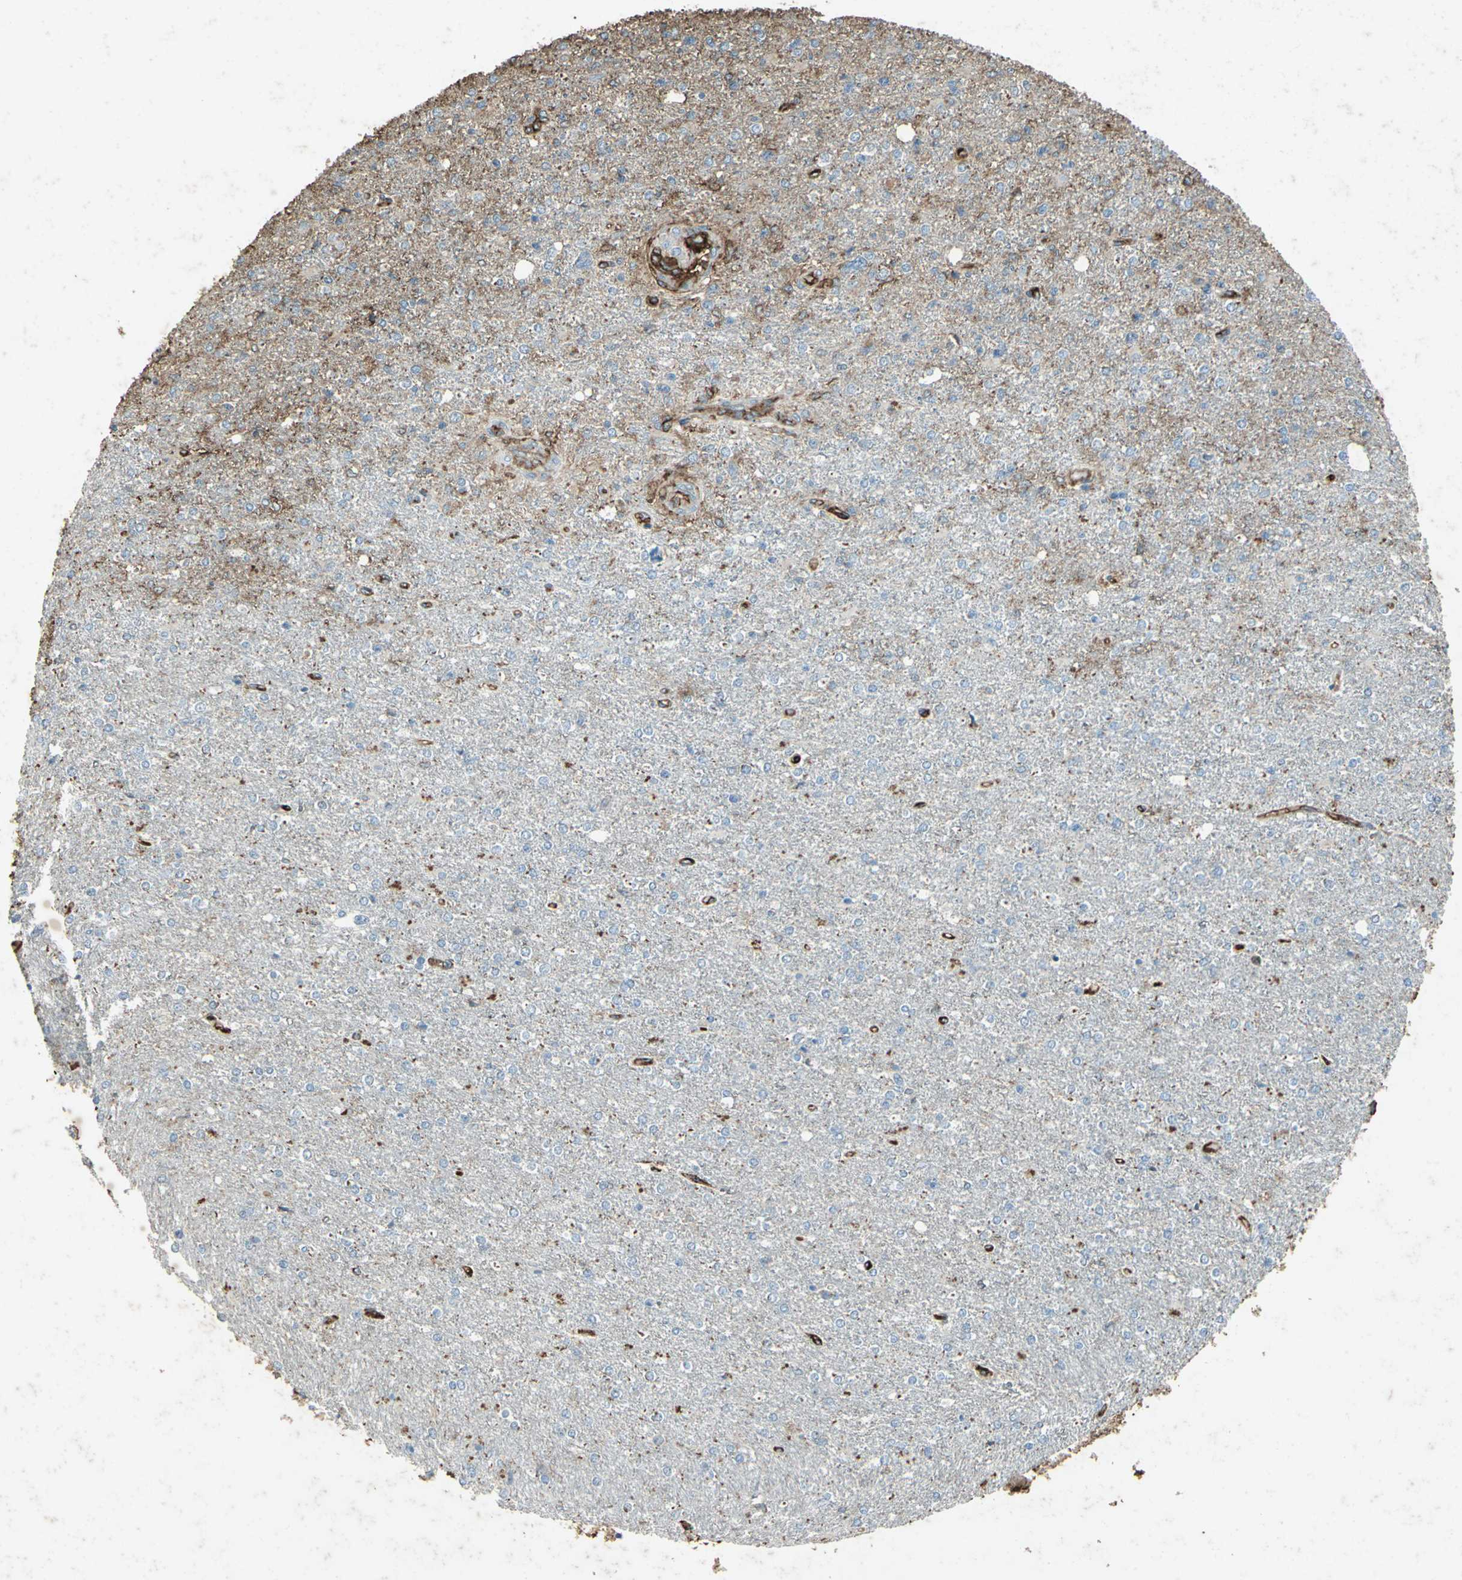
{"staining": {"intensity": "weak", "quantity": "25%-75%", "location": "cytoplasmic/membranous"}, "tissue": "glioma", "cell_type": "Tumor cells", "image_type": "cancer", "snomed": [{"axis": "morphology", "description": "Glioma, malignant, High grade"}, {"axis": "topography", "description": "Cerebral cortex"}], "caption": "This histopathology image exhibits glioma stained with immunohistochemistry (IHC) to label a protein in brown. The cytoplasmic/membranous of tumor cells show weak positivity for the protein. Nuclei are counter-stained blue.", "gene": "CCR6", "patient": {"sex": "male", "age": 76}}